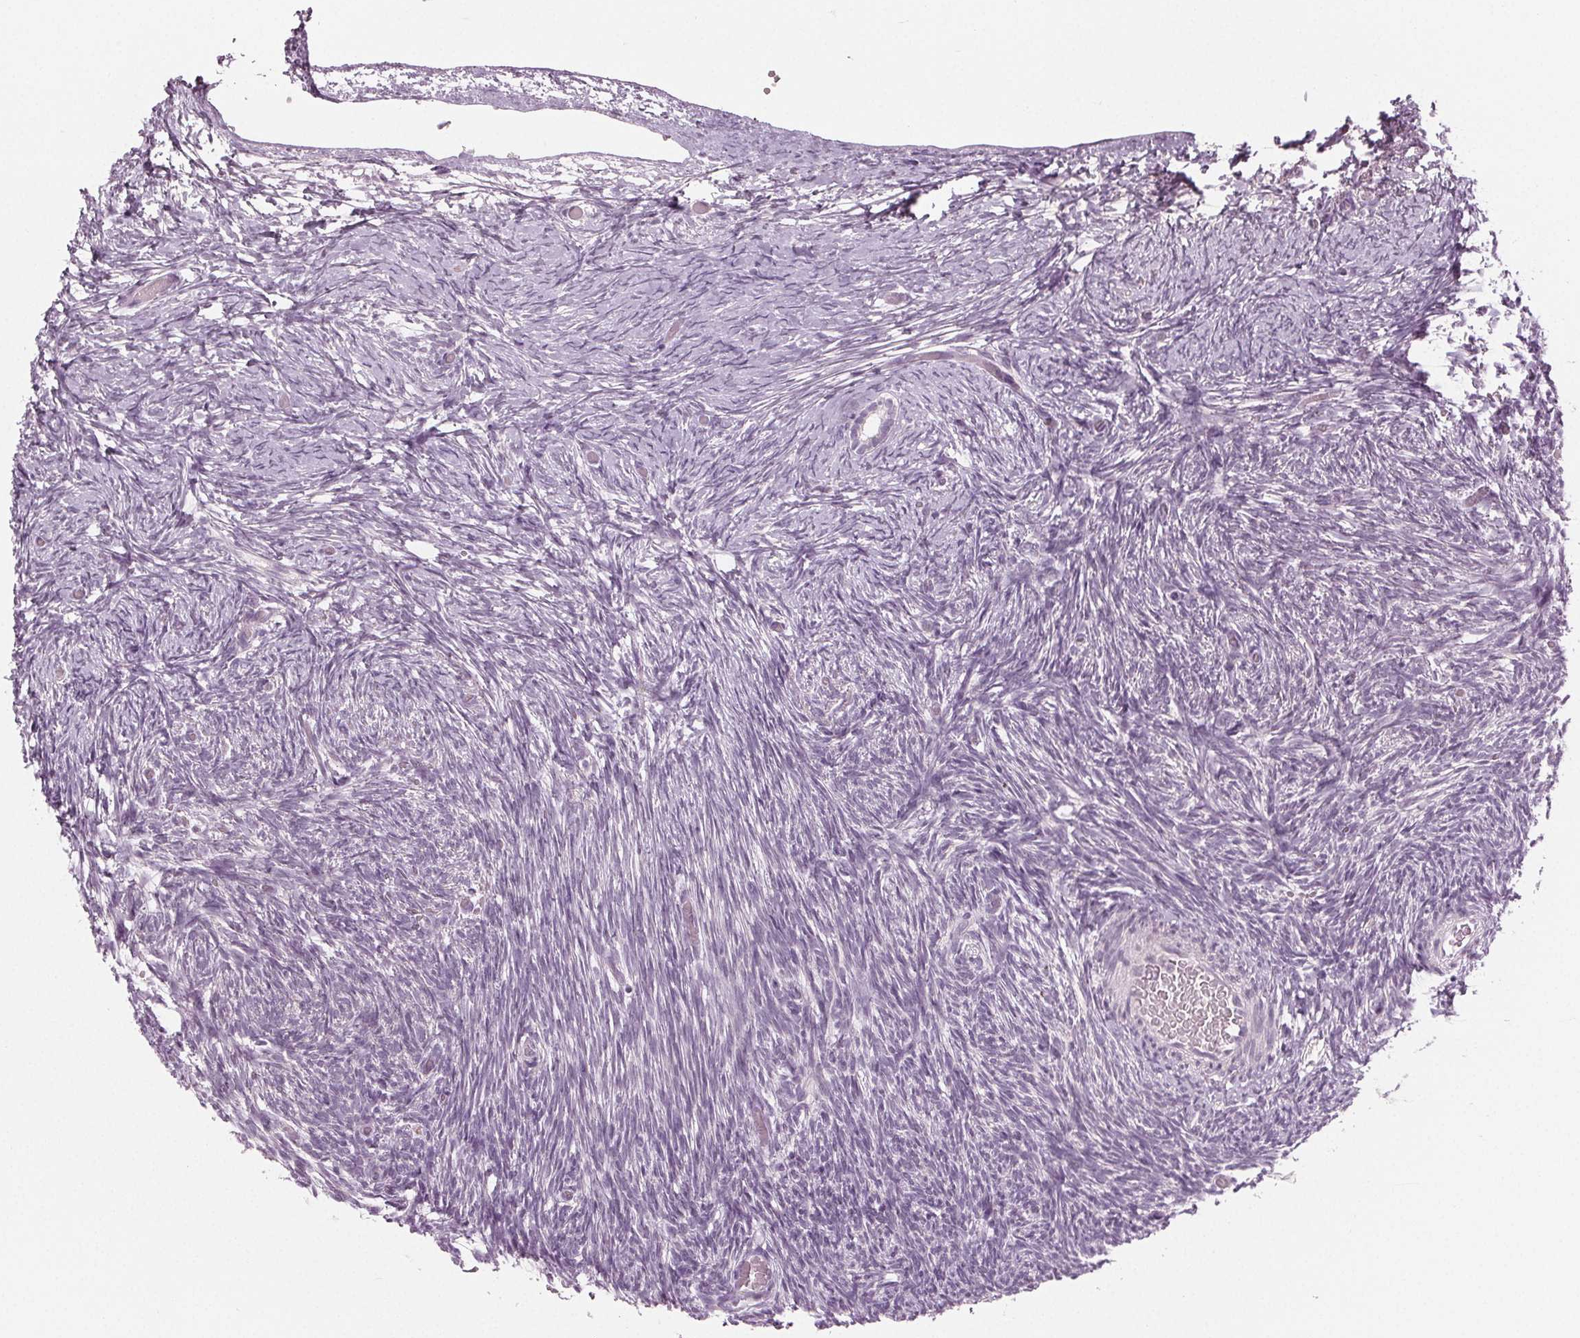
{"staining": {"intensity": "negative", "quantity": "none", "location": "none"}, "tissue": "ovary", "cell_type": "Follicle cells", "image_type": "normal", "snomed": [{"axis": "morphology", "description": "Normal tissue, NOS"}, {"axis": "topography", "description": "Ovary"}], "caption": "DAB (3,3'-diaminobenzidine) immunohistochemical staining of normal ovary exhibits no significant positivity in follicle cells. (IHC, brightfield microscopy, high magnification).", "gene": "PRAP1", "patient": {"sex": "female", "age": 39}}